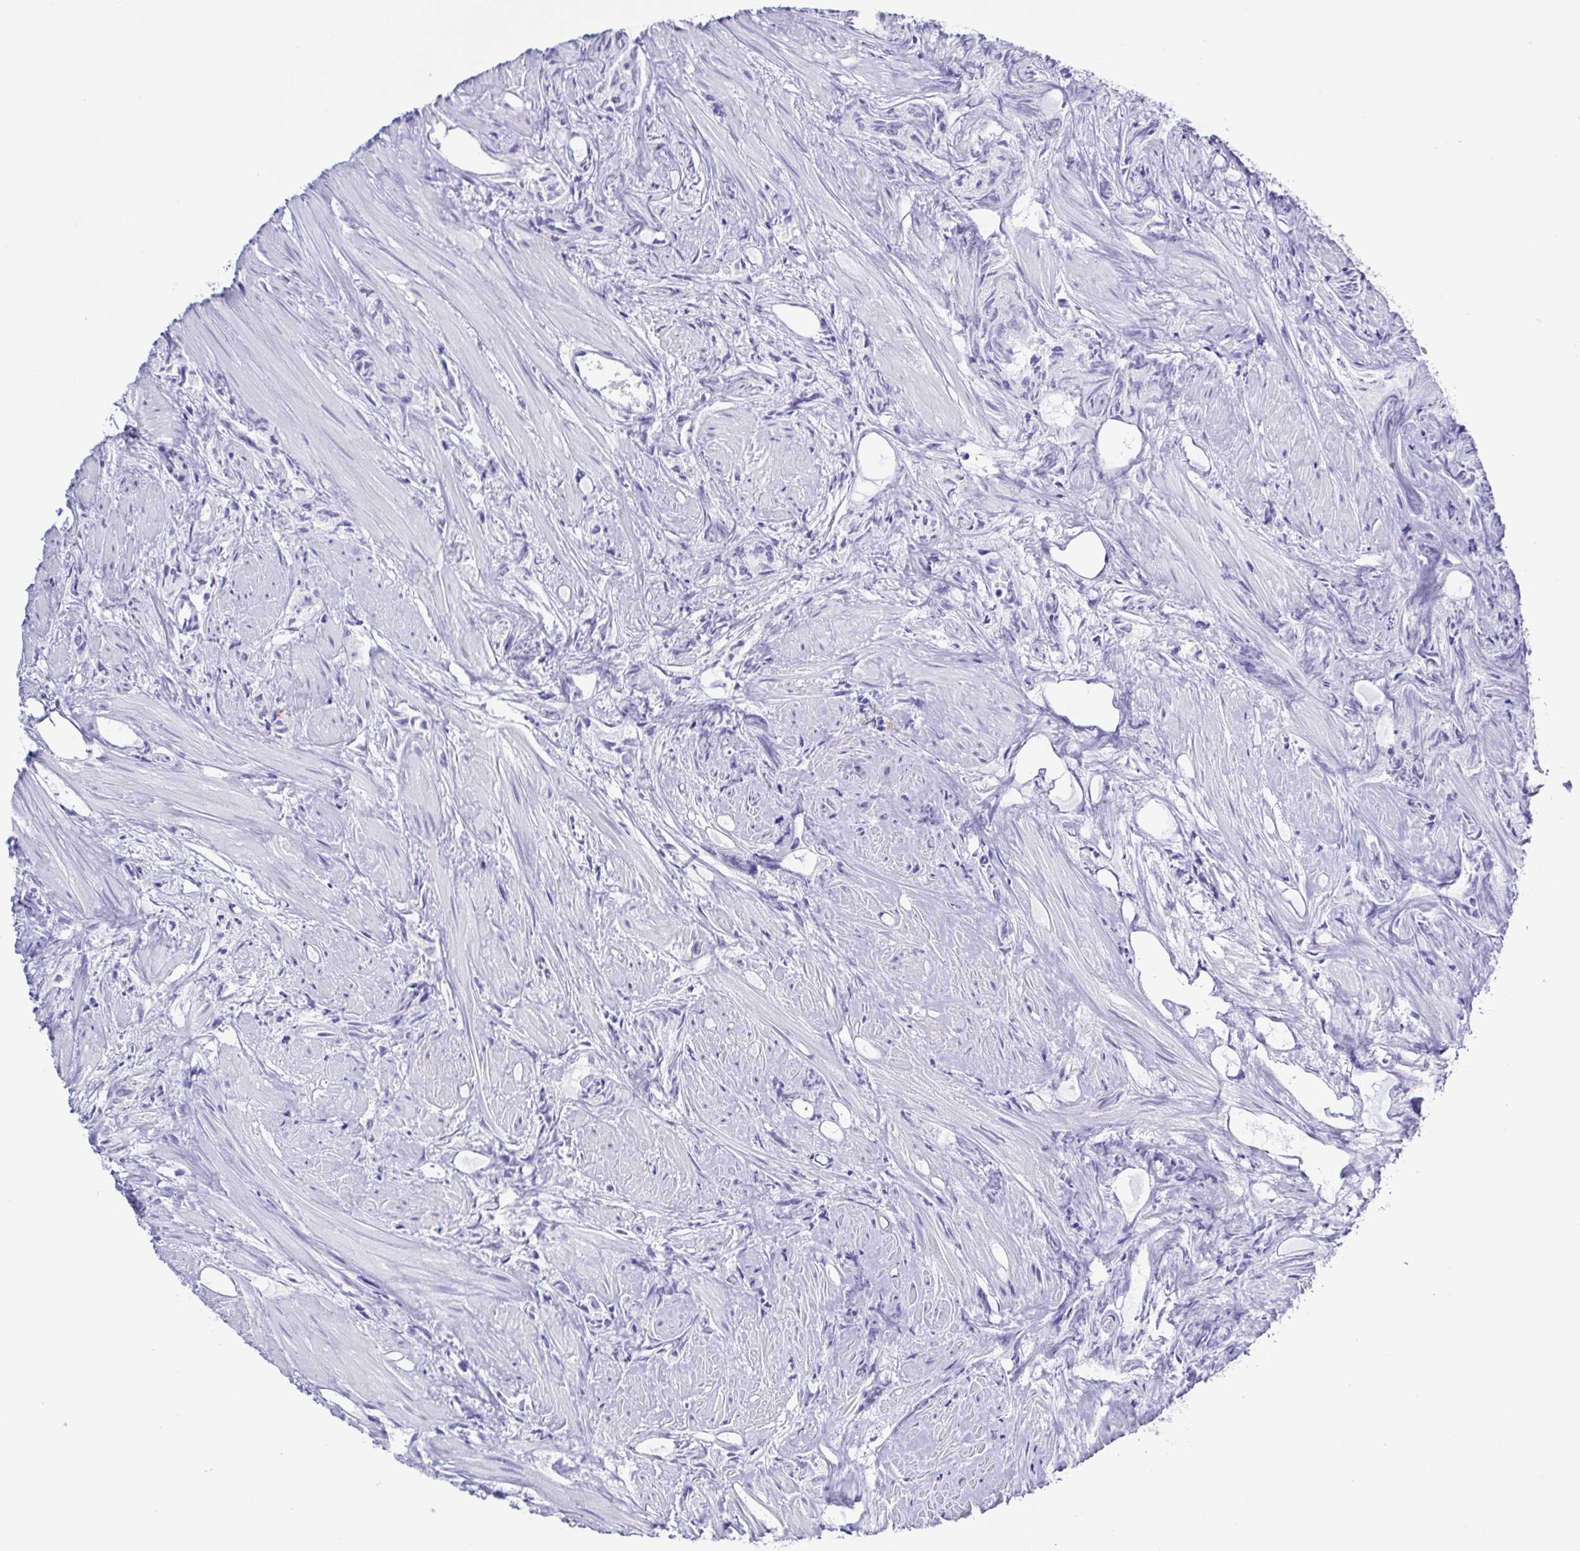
{"staining": {"intensity": "negative", "quantity": "none", "location": "none"}, "tissue": "prostate cancer", "cell_type": "Tumor cells", "image_type": "cancer", "snomed": [{"axis": "morphology", "description": "Adenocarcinoma, High grade"}, {"axis": "topography", "description": "Prostate"}], "caption": "Immunohistochemistry (IHC) image of neoplastic tissue: prostate adenocarcinoma (high-grade) stained with DAB shows no significant protein staining in tumor cells.", "gene": "GPR17", "patient": {"sex": "male", "age": 58}}